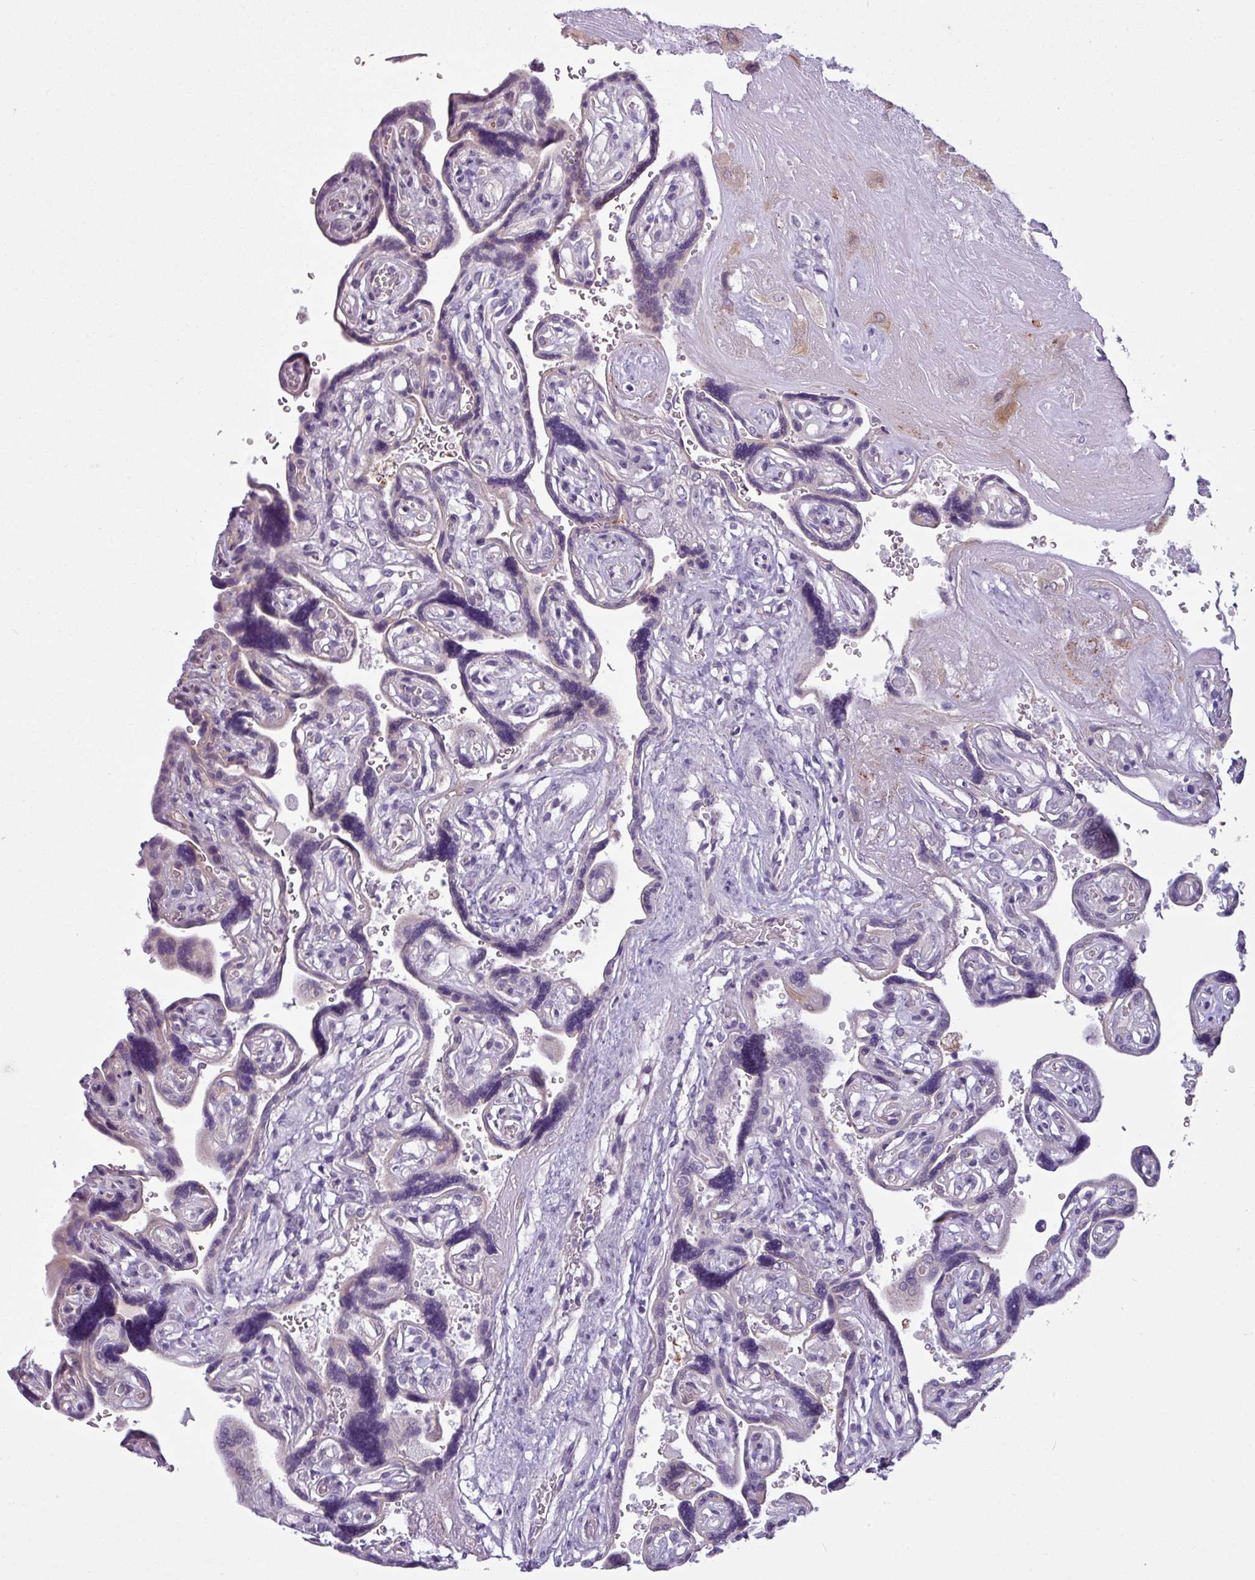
{"staining": {"intensity": "weak", "quantity": "25%-75%", "location": "cytoplasmic/membranous"}, "tissue": "placenta", "cell_type": "Trophoblastic cells", "image_type": "normal", "snomed": [{"axis": "morphology", "description": "Normal tissue, NOS"}, {"axis": "topography", "description": "Placenta"}], "caption": "Trophoblastic cells display weak cytoplasmic/membranous staining in about 25%-75% of cells in unremarkable placenta.", "gene": "TOR1AIP2", "patient": {"sex": "female", "age": 32}}